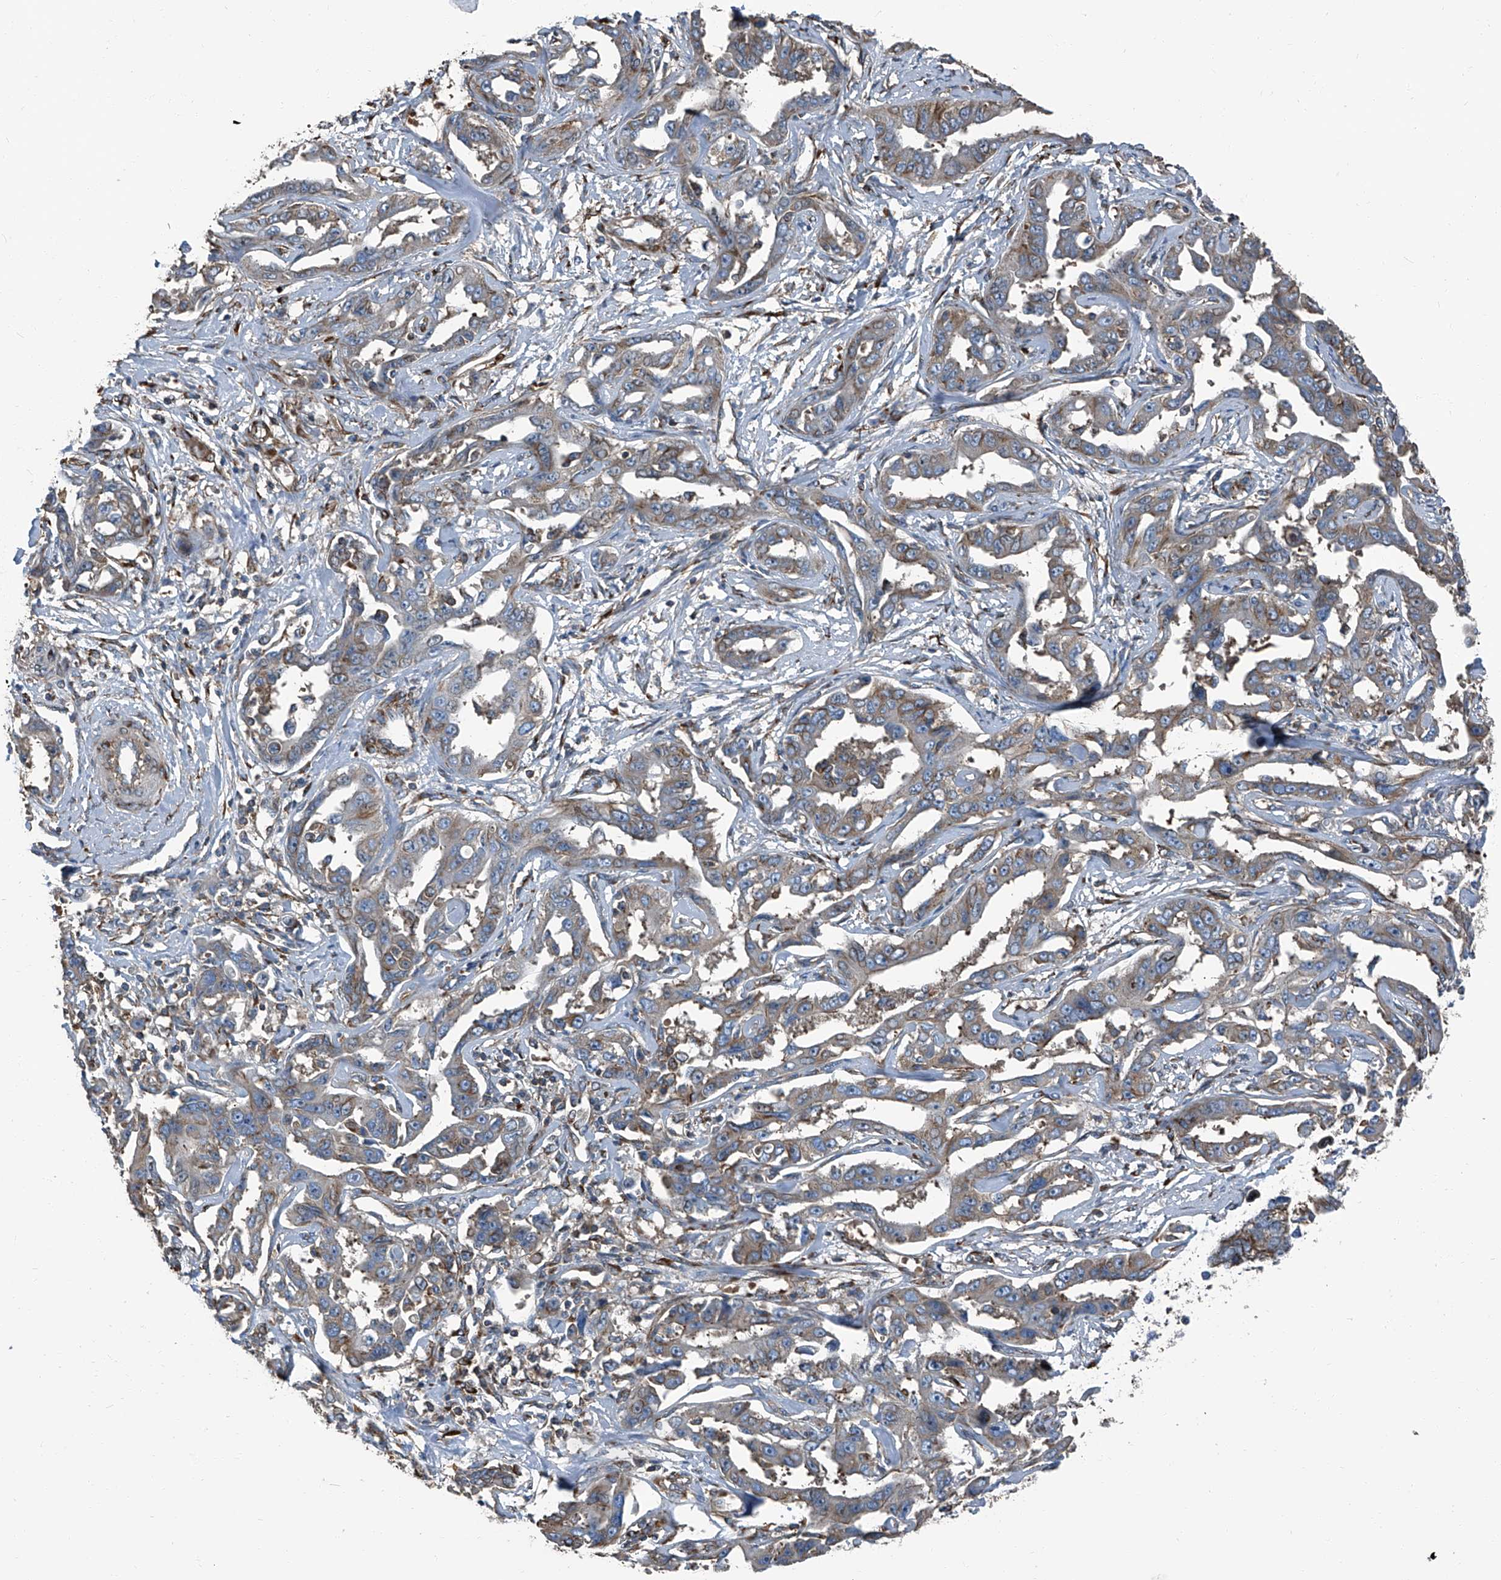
{"staining": {"intensity": "weak", "quantity": "25%-75%", "location": "cytoplasmic/membranous"}, "tissue": "liver cancer", "cell_type": "Tumor cells", "image_type": "cancer", "snomed": [{"axis": "morphology", "description": "Cholangiocarcinoma"}, {"axis": "topography", "description": "Liver"}], "caption": "This histopathology image reveals IHC staining of liver cancer (cholangiocarcinoma), with low weak cytoplasmic/membranous staining in approximately 25%-75% of tumor cells.", "gene": "SEPTIN7", "patient": {"sex": "male", "age": 59}}